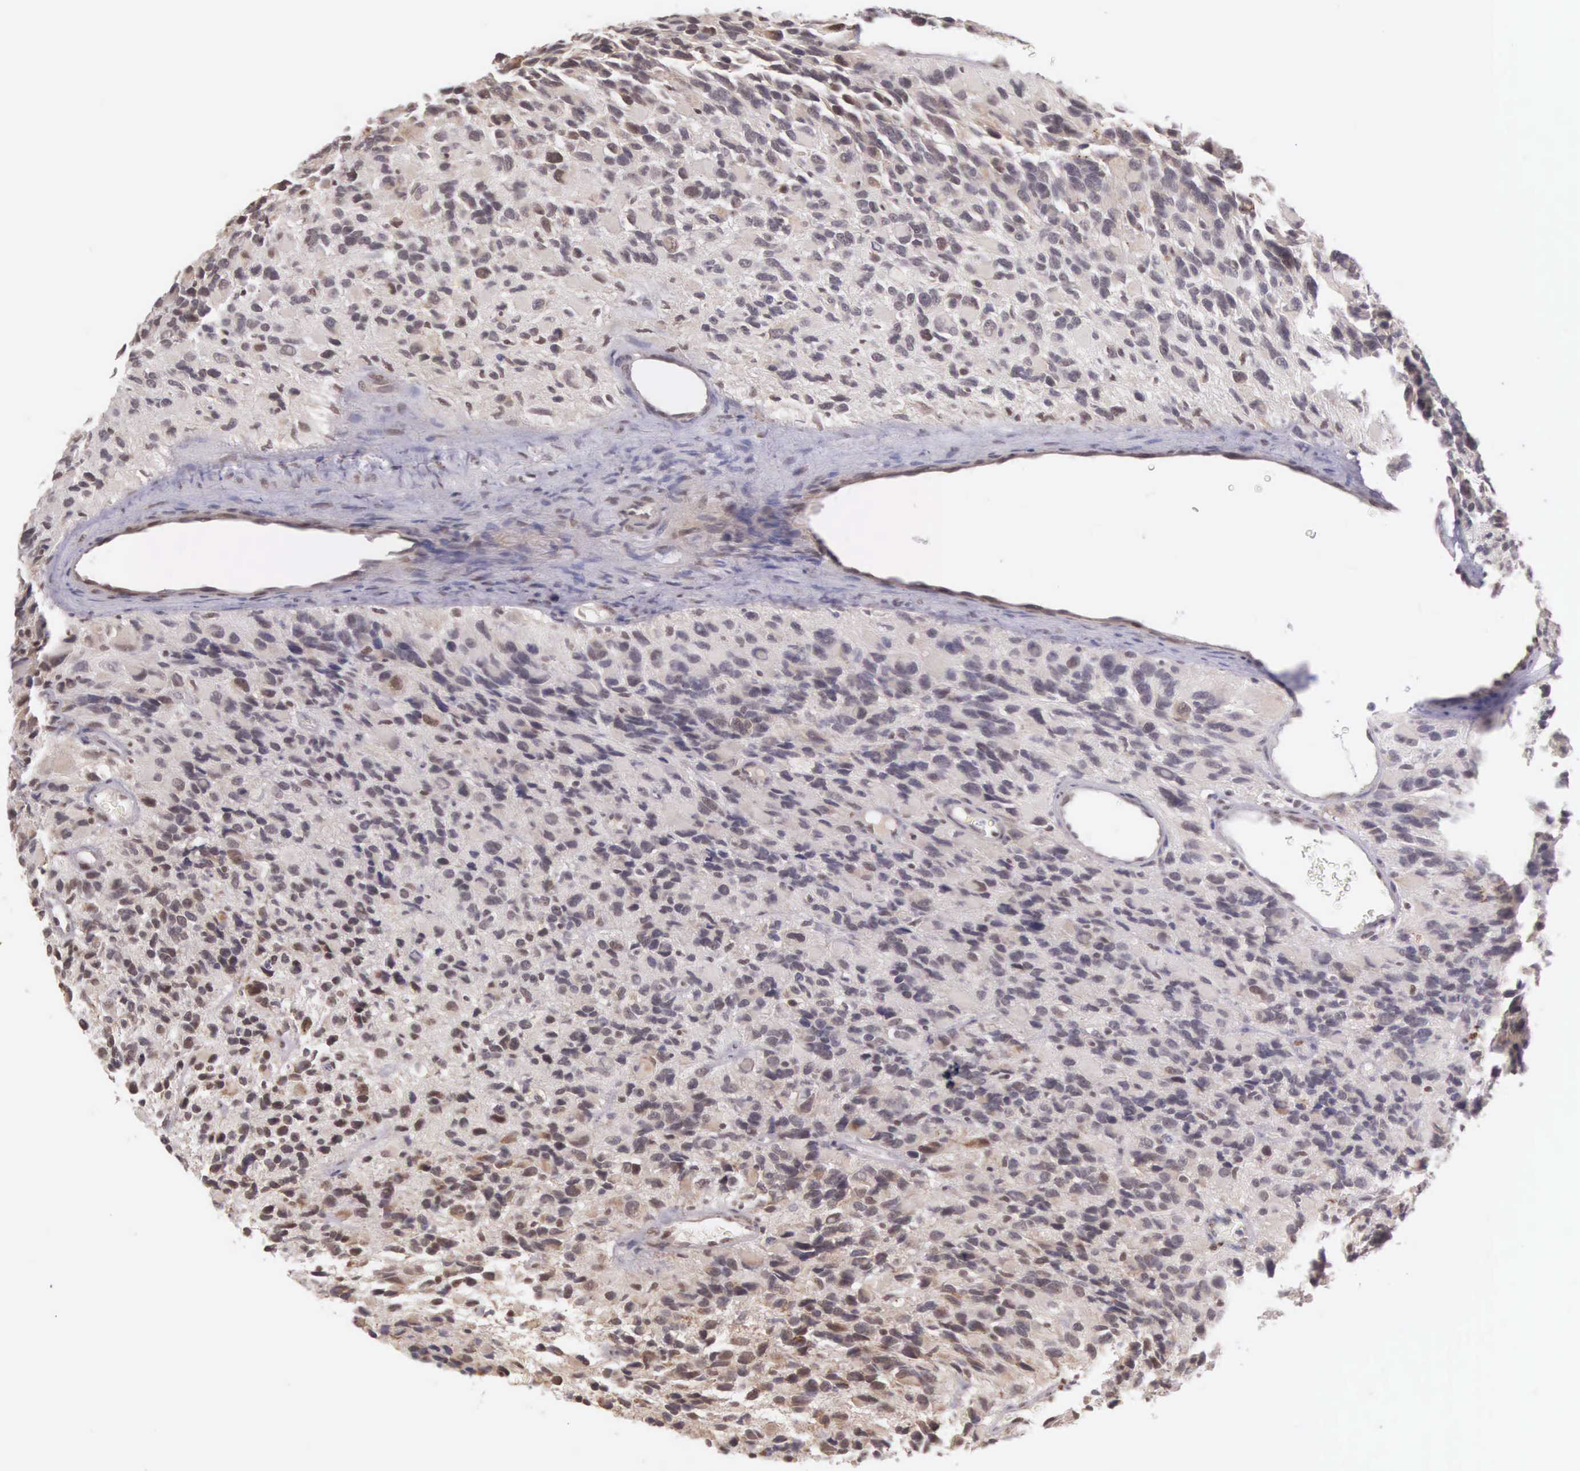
{"staining": {"intensity": "weak", "quantity": "<25%", "location": "nuclear"}, "tissue": "glioma", "cell_type": "Tumor cells", "image_type": "cancer", "snomed": [{"axis": "morphology", "description": "Glioma, malignant, High grade"}, {"axis": "topography", "description": "Brain"}], "caption": "High magnification brightfield microscopy of malignant high-grade glioma stained with DAB (3,3'-diaminobenzidine) (brown) and counterstained with hematoxylin (blue): tumor cells show no significant expression. (Brightfield microscopy of DAB immunohistochemistry at high magnification).", "gene": "CCDC117", "patient": {"sex": "male", "age": 77}}